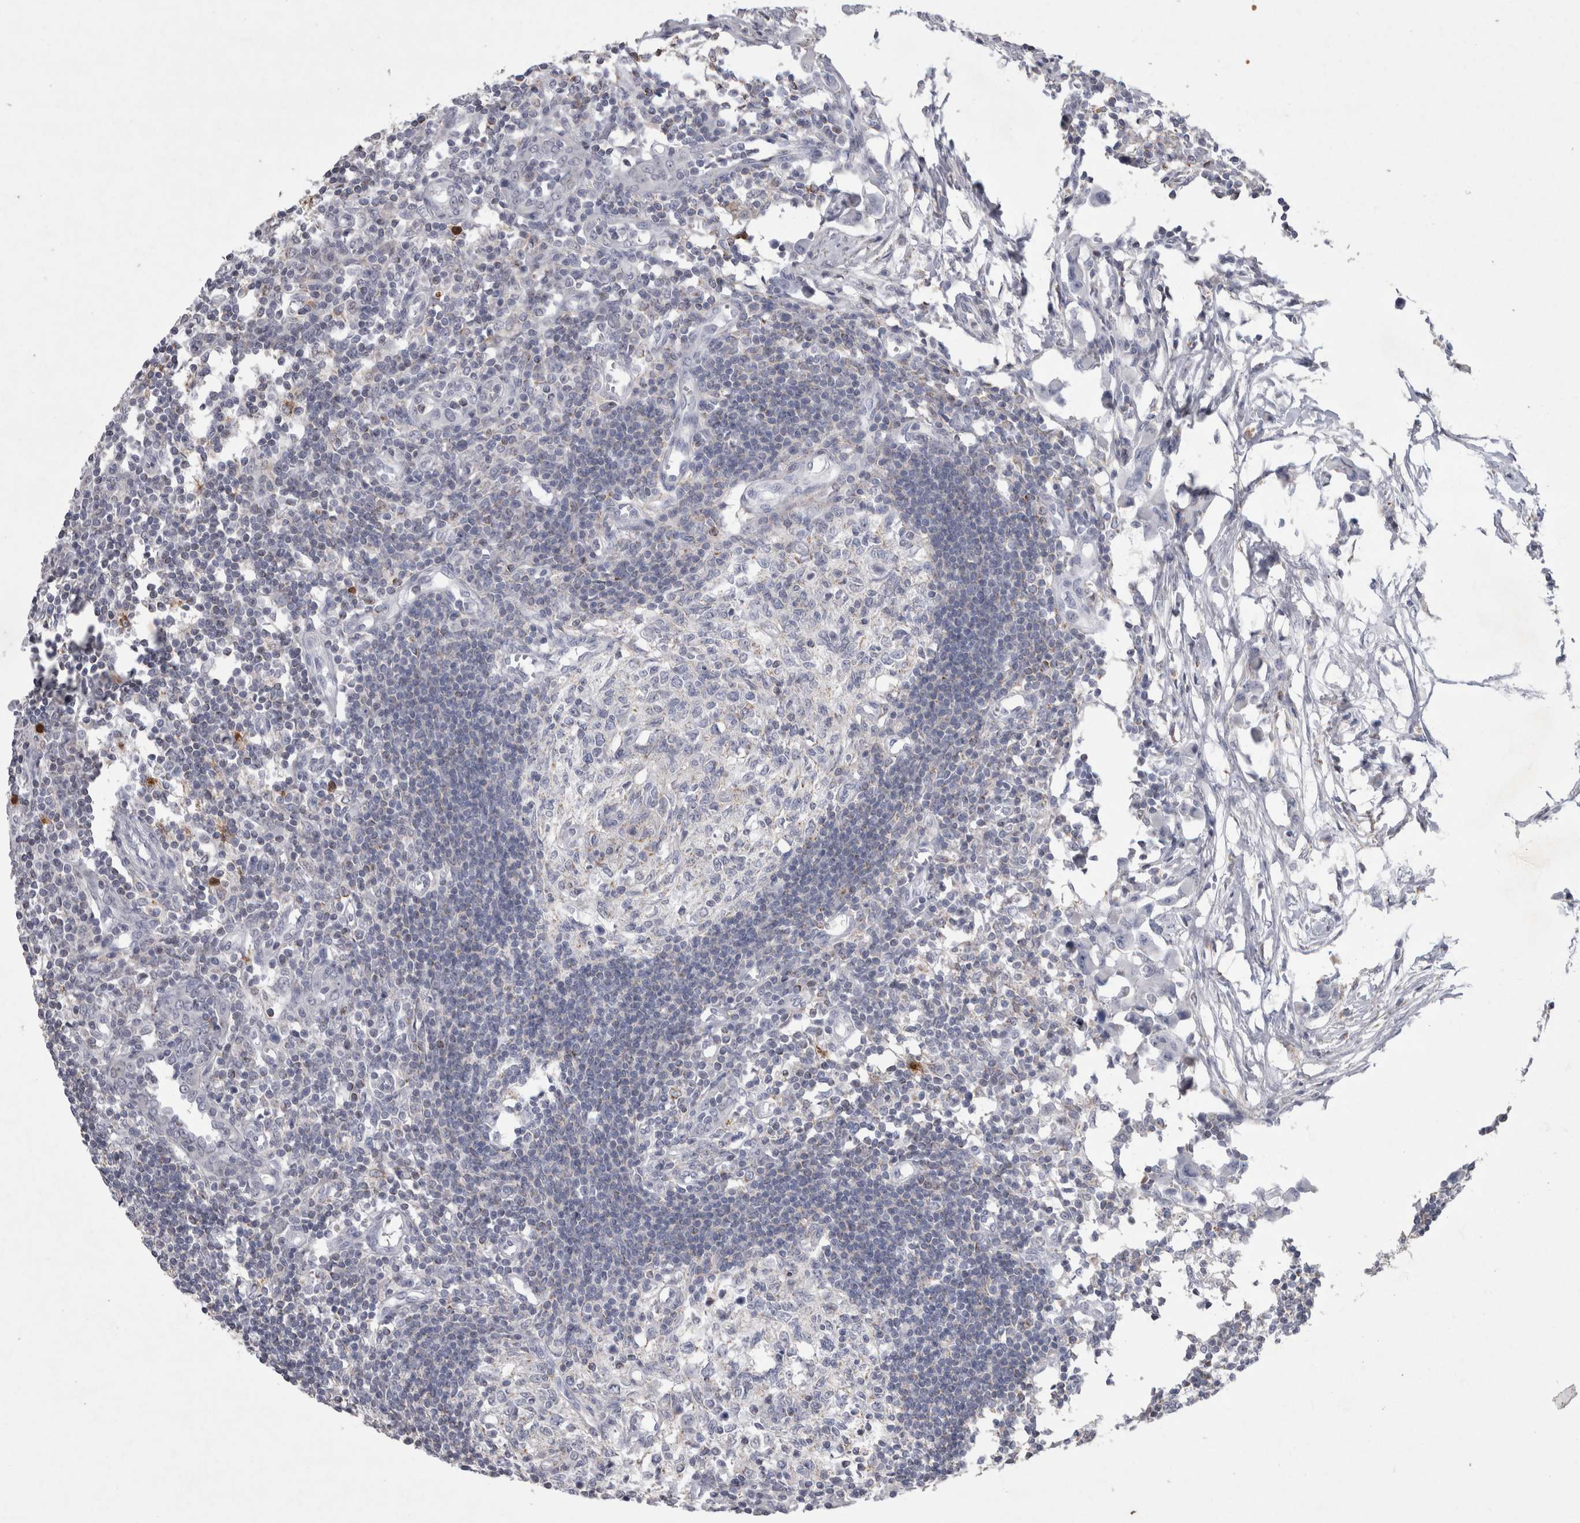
{"staining": {"intensity": "negative", "quantity": "none", "location": "none"}, "tissue": "lymph node", "cell_type": "Germinal center cells", "image_type": "normal", "snomed": [{"axis": "morphology", "description": "Normal tissue, NOS"}, {"axis": "morphology", "description": "Malignant melanoma, Metastatic site"}, {"axis": "topography", "description": "Lymph node"}], "caption": "IHC image of unremarkable human lymph node stained for a protein (brown), which reveals no staining in germinal center cells.", "gene": "AGMAT", "patient": {"sex": "male", "age": 41}}